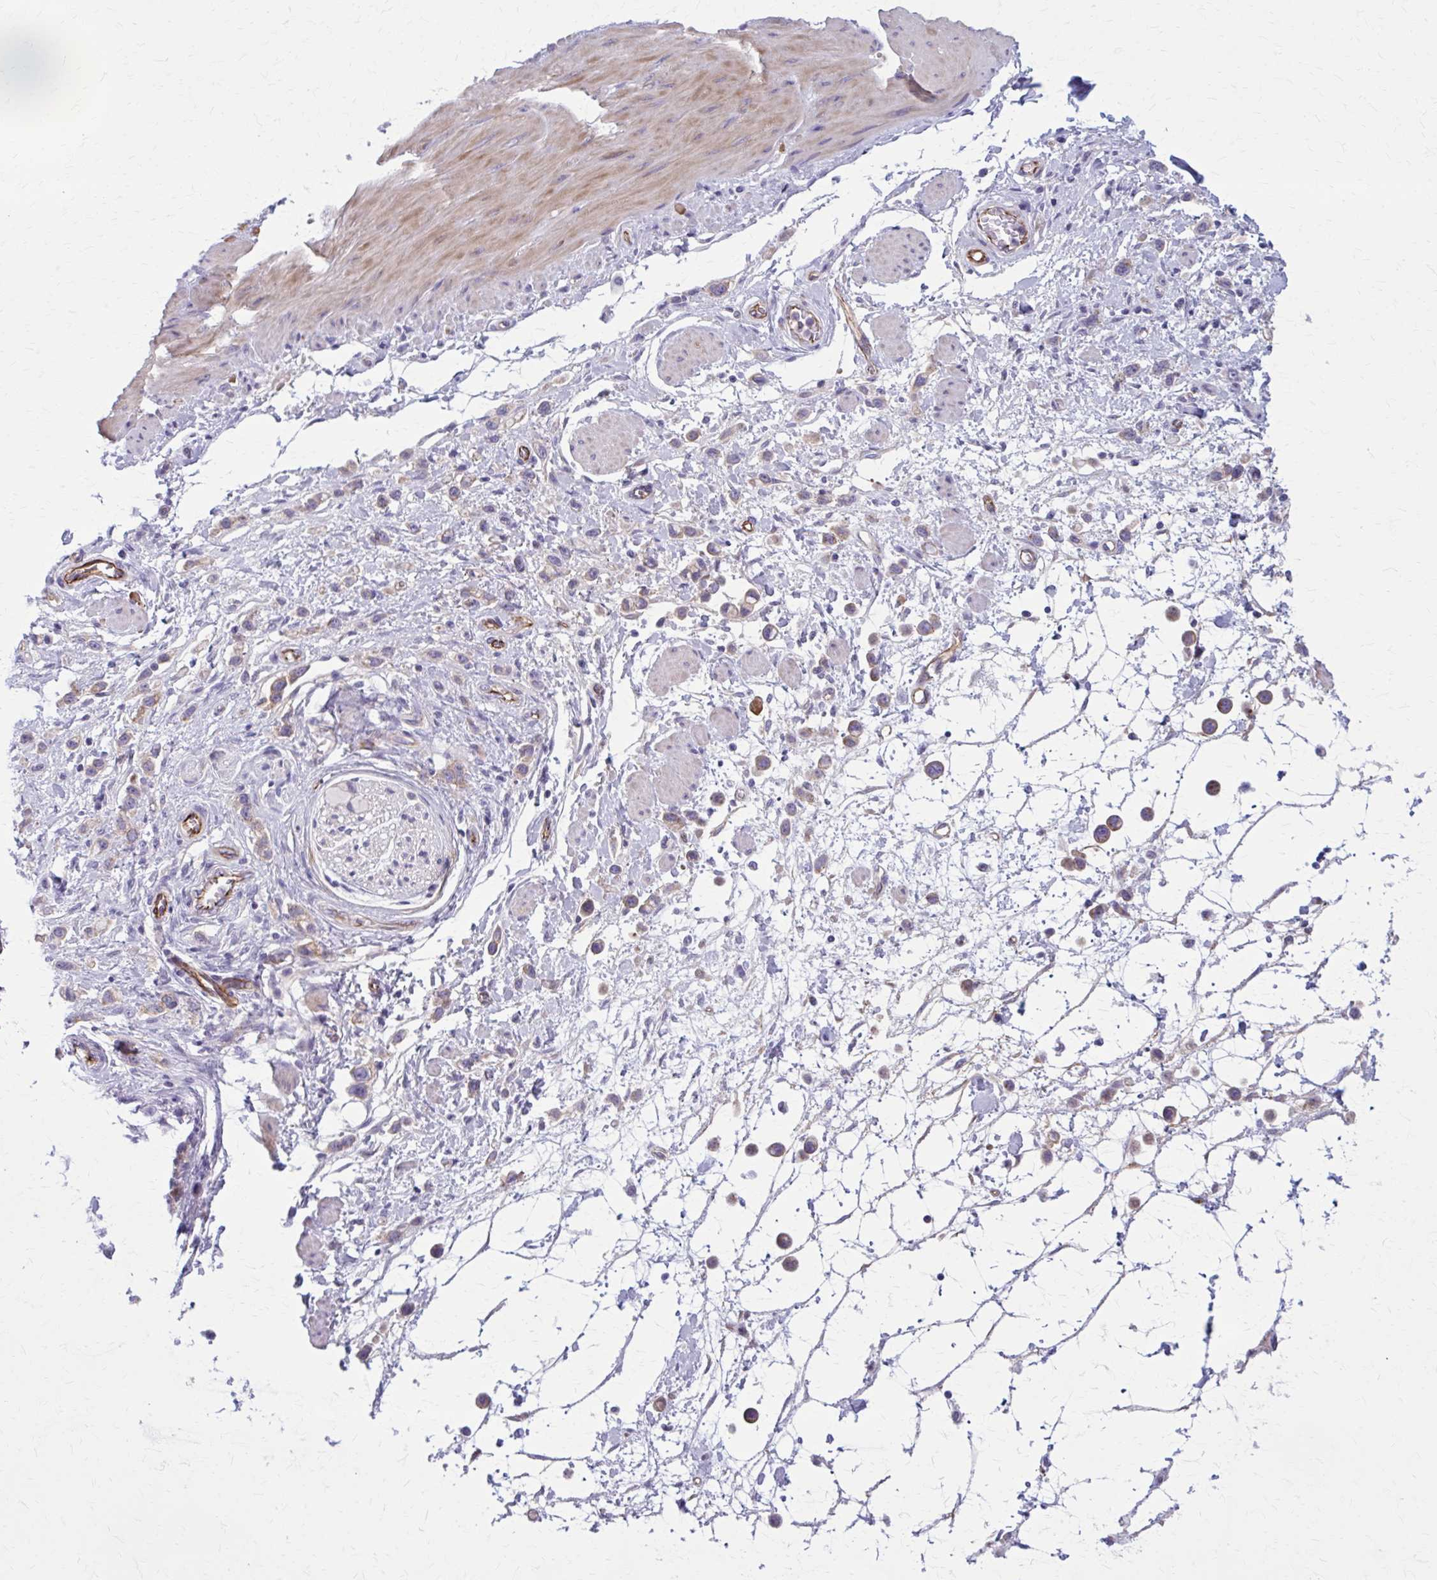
{"staining": {"intensity": "moderate", "quantity": "25%-75%", "location": "cytoplasmic/membranous"}, "tissue": "stomach cancer", "cell_type": "Tumor cells", "image_type": "cancer", "snomed": [{"axis": "morphology", "description": "Adenocarcinoma, NOS"}, {"axis": "topography", "description": "Stomach"}], "caption": "This is an image of immunohistochemistry (IHC) staining of stomach cancer (adenocarcinoma), which shows moderate staining in the cytoplasmic/membranous of tumor cells.", "gene": "ZDHHC7", "patient": {"sex": "female", "age": 65}}